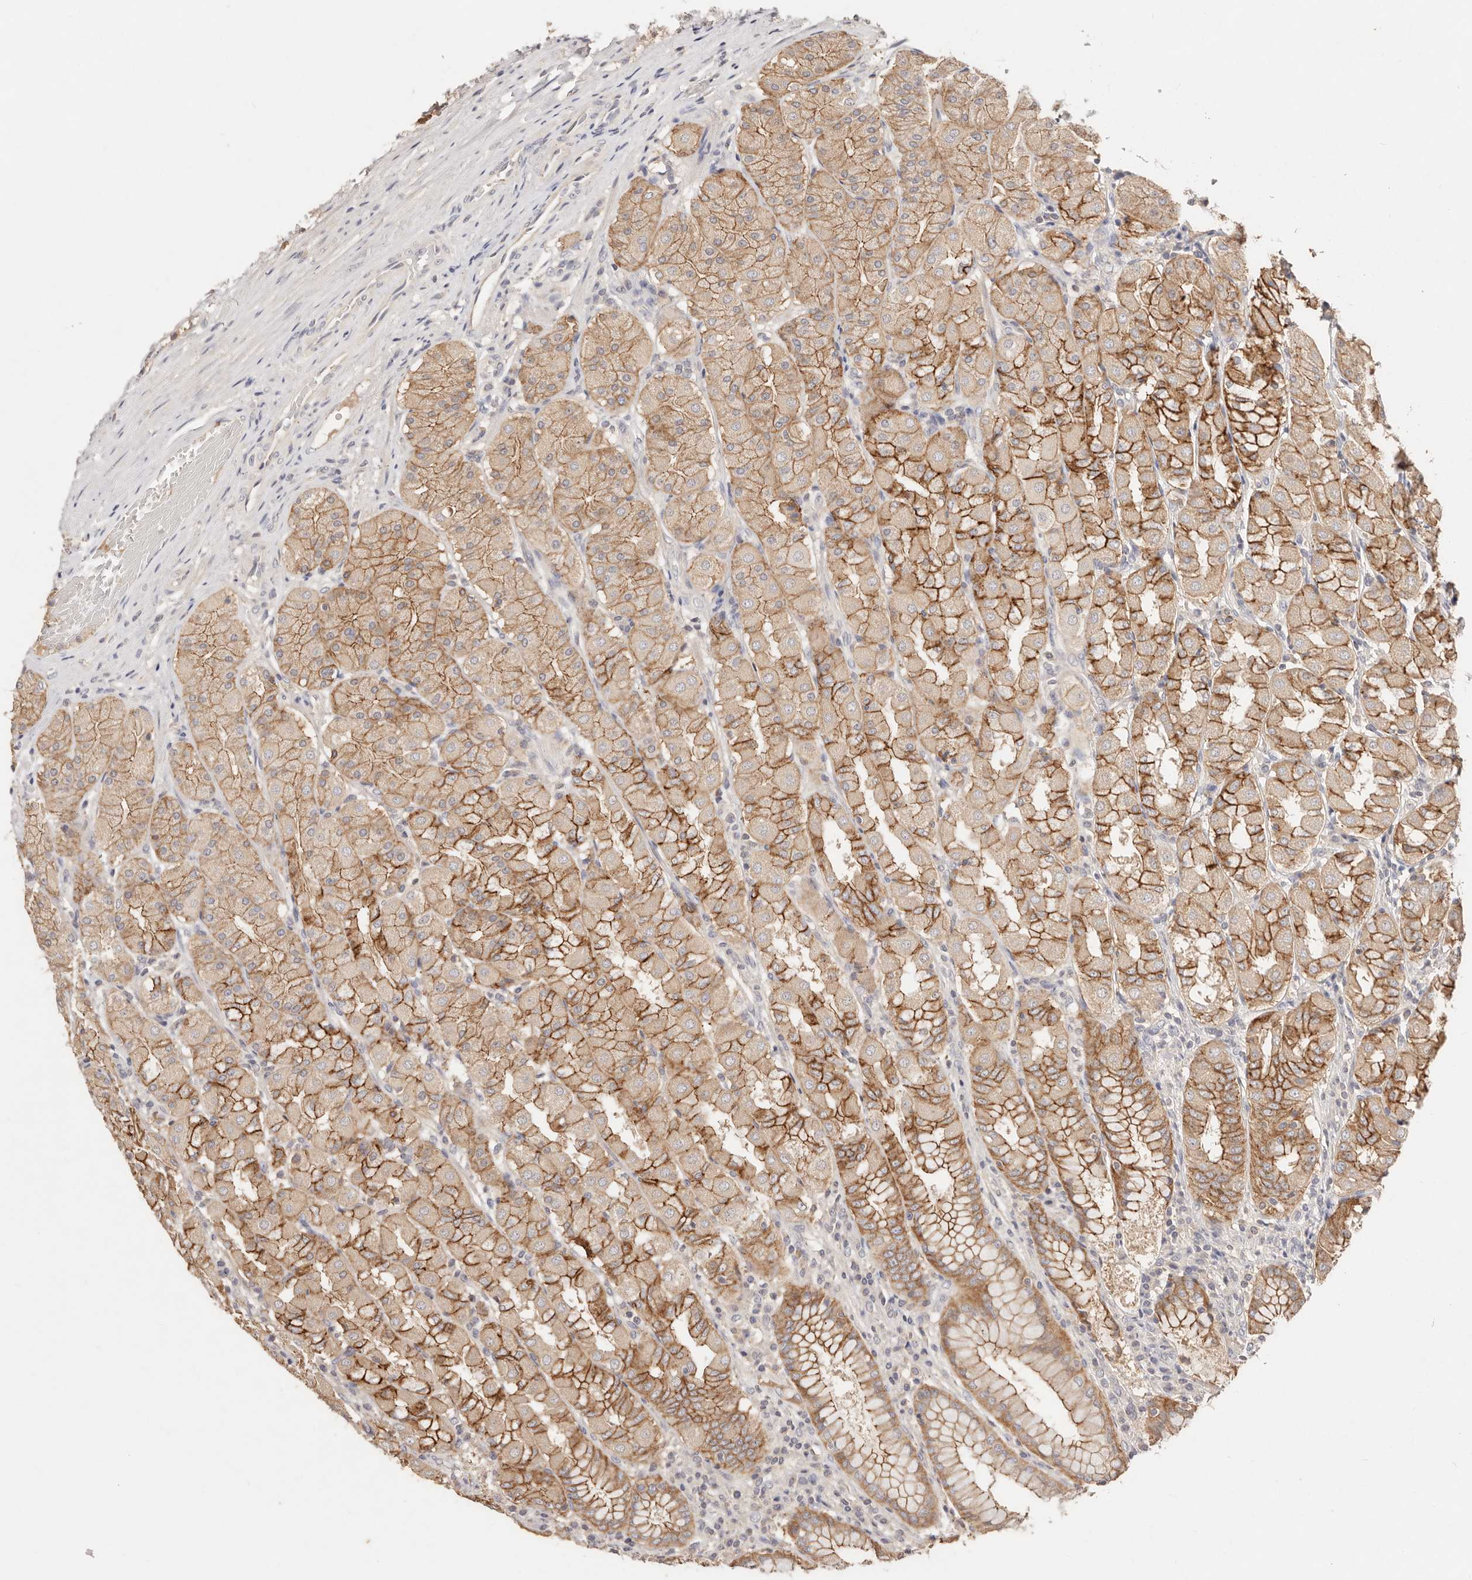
{"staining": {"intensity": "moderate", "quantity": ">75%", "location": "cytoplasmic/membranous"}, "tissue": "stomach", "cell_type": "Glandular cells", "image_type": "normal", "snomed": [{"axis": "morphology", "description": "Normal tissue, NOS"}, {"axis": "topography", "description": "Stomach"}, {"axis": "topography", "description": "Stomach, lower"}], "caption": "Immunohistochemical staining of normal stomach reveals moderate cytoplasmic/membranous protein positivity in approximately >75% of glandular cells.", "gene": "CXADR", "patient": {"sex": "female", "age": 56}}